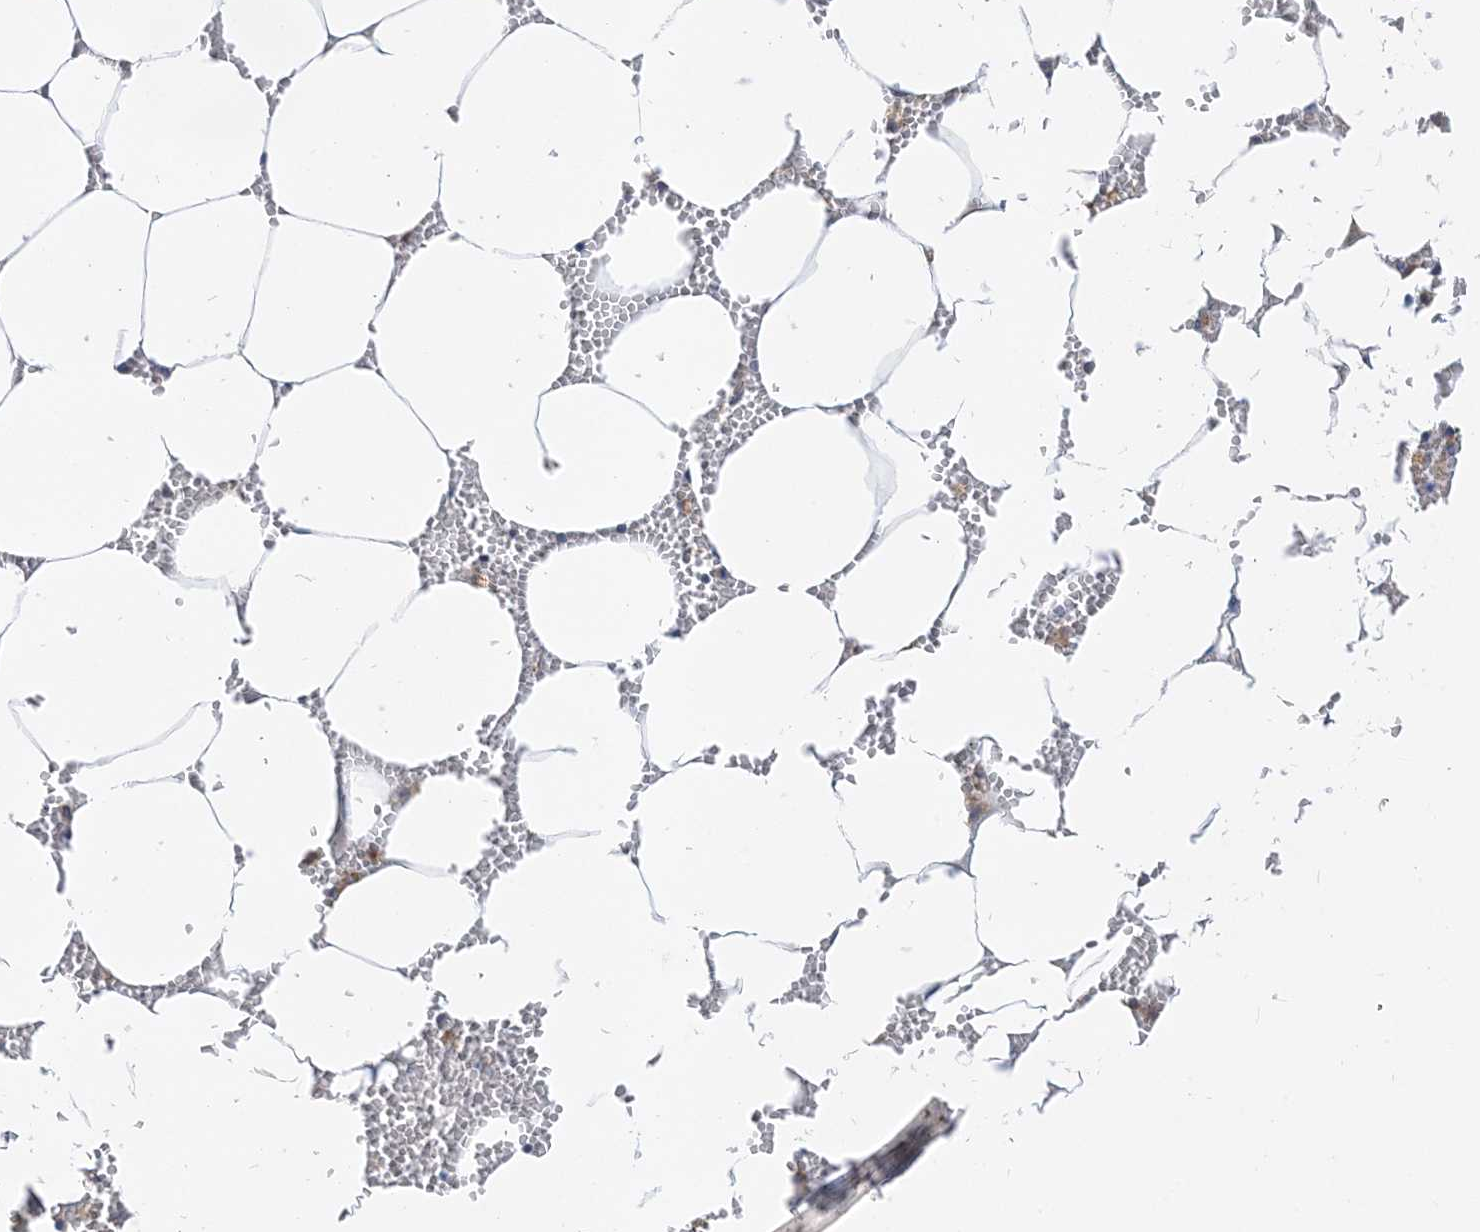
{"staining": {"intensity": "moderate", "quantity": ">75%", "location": "cytoplasmic/membranous"}, "tissue": "bone marrow", "cell_type": "Hematopoietic cells", "image_type": "normal", "snomed": [{"axis": "morphology", "description": "Normal tissue, NOS"}, {"axis": "topography", "description": "Bone marrow"}], "caption": "Unremarkable bone marrow shows moderate cytoplasmic/membranous positivity in about >75% of hematopoietic cells, visualized by immunohistochemistry. (IHC, brightfield microscopy, high magnification).", "gene": "LARP4B", "patient": {"sex": "male", "age": 70}}